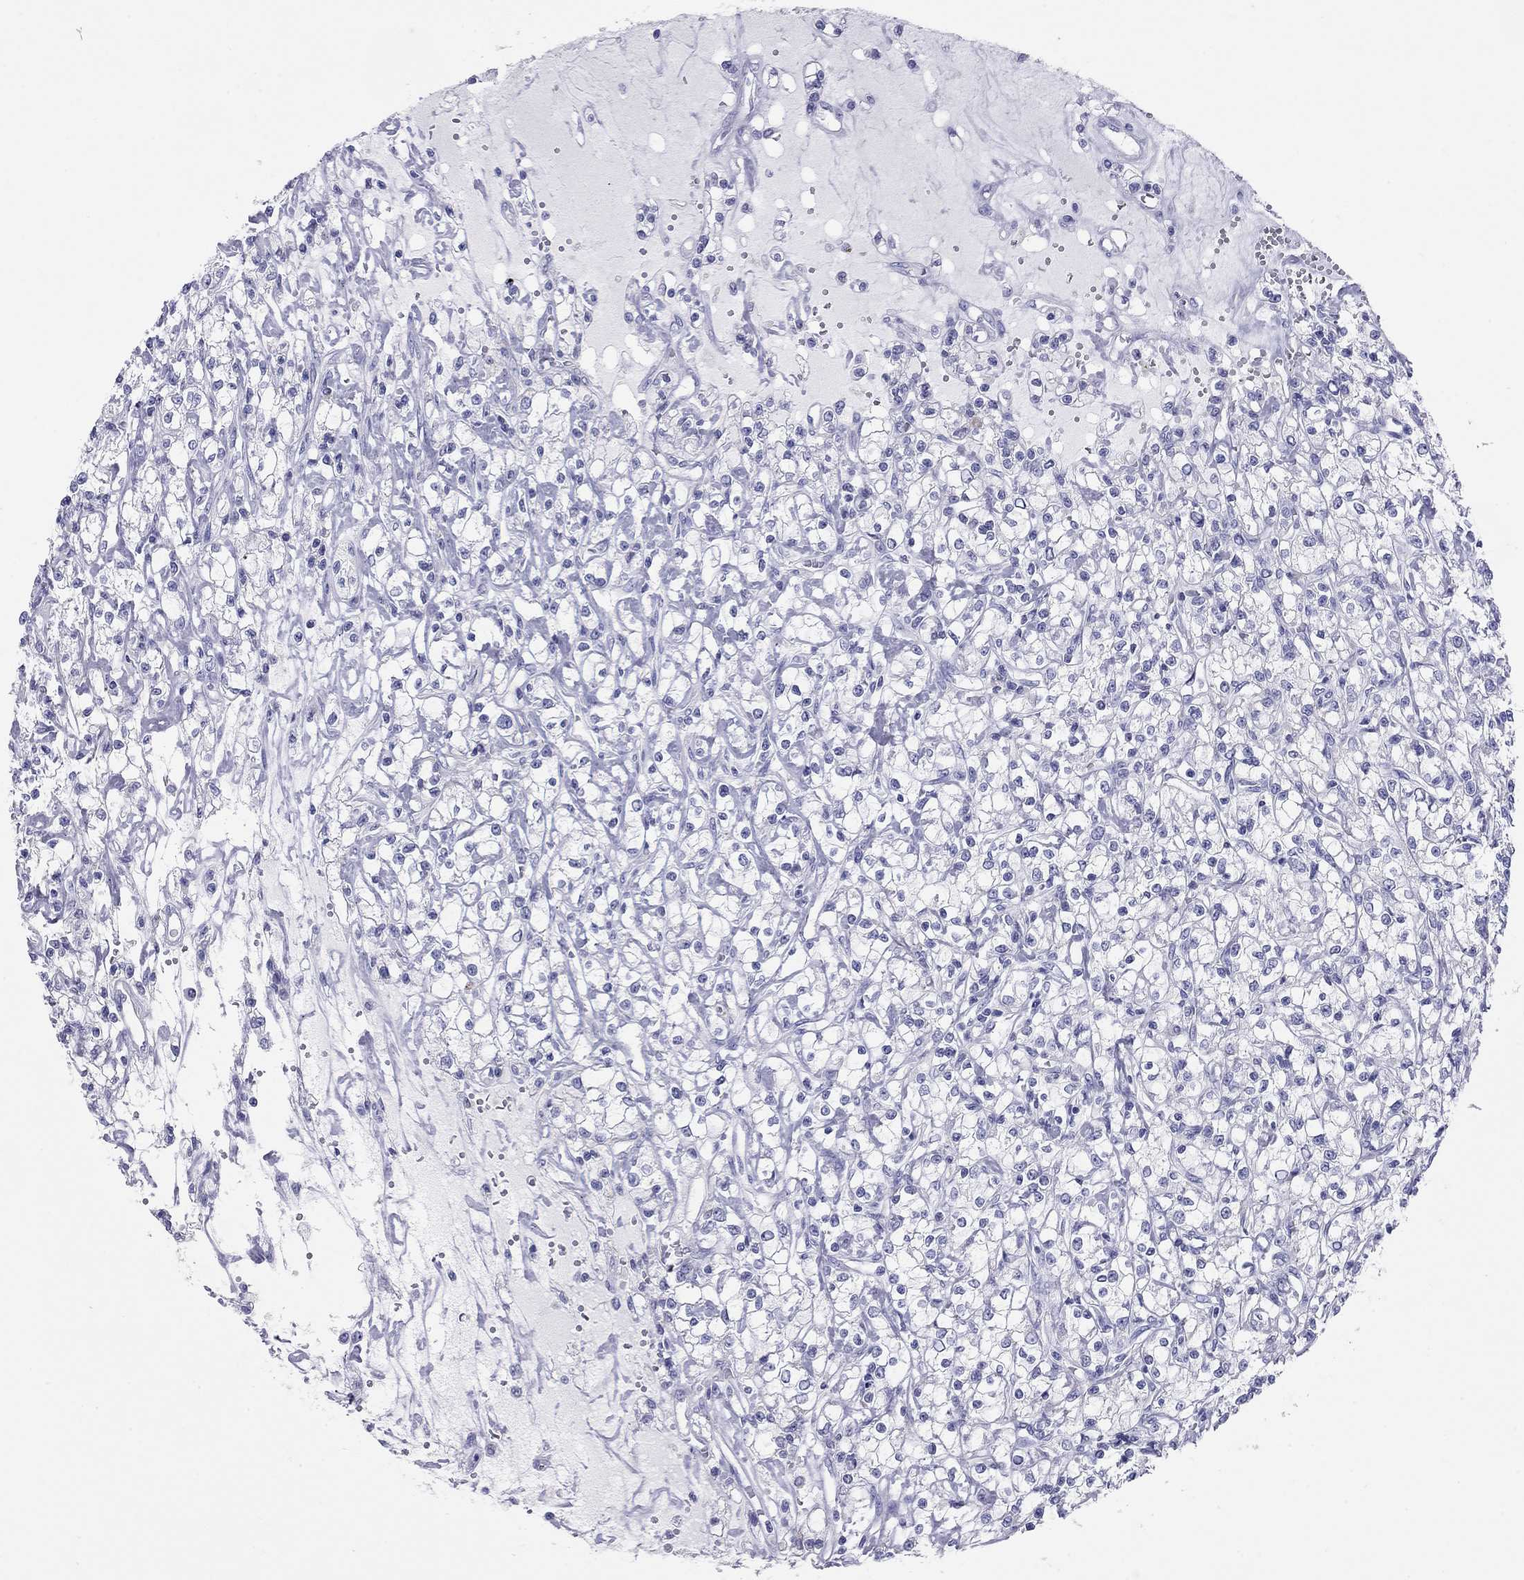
{"staining": {"intensity": "negative", "quantity": "none", "location": "none"}, "tissue": "renal cancer", "cell_type": "Tumor cells", "image_type": "cancer", "snomed": [{"axis": "morphology", "description": "Adenocarcinoma, NOS"}, {"axis": "topography", "description": "Kidney"}], "caption": "An immunohistochemistry histopathology image of renal adenocarcinoma is shown. There is no staining in tumor cells of renal adenocarcinoma.", "gene": "DPY19L2", "patient": {"sex": "female", "age": 59}}